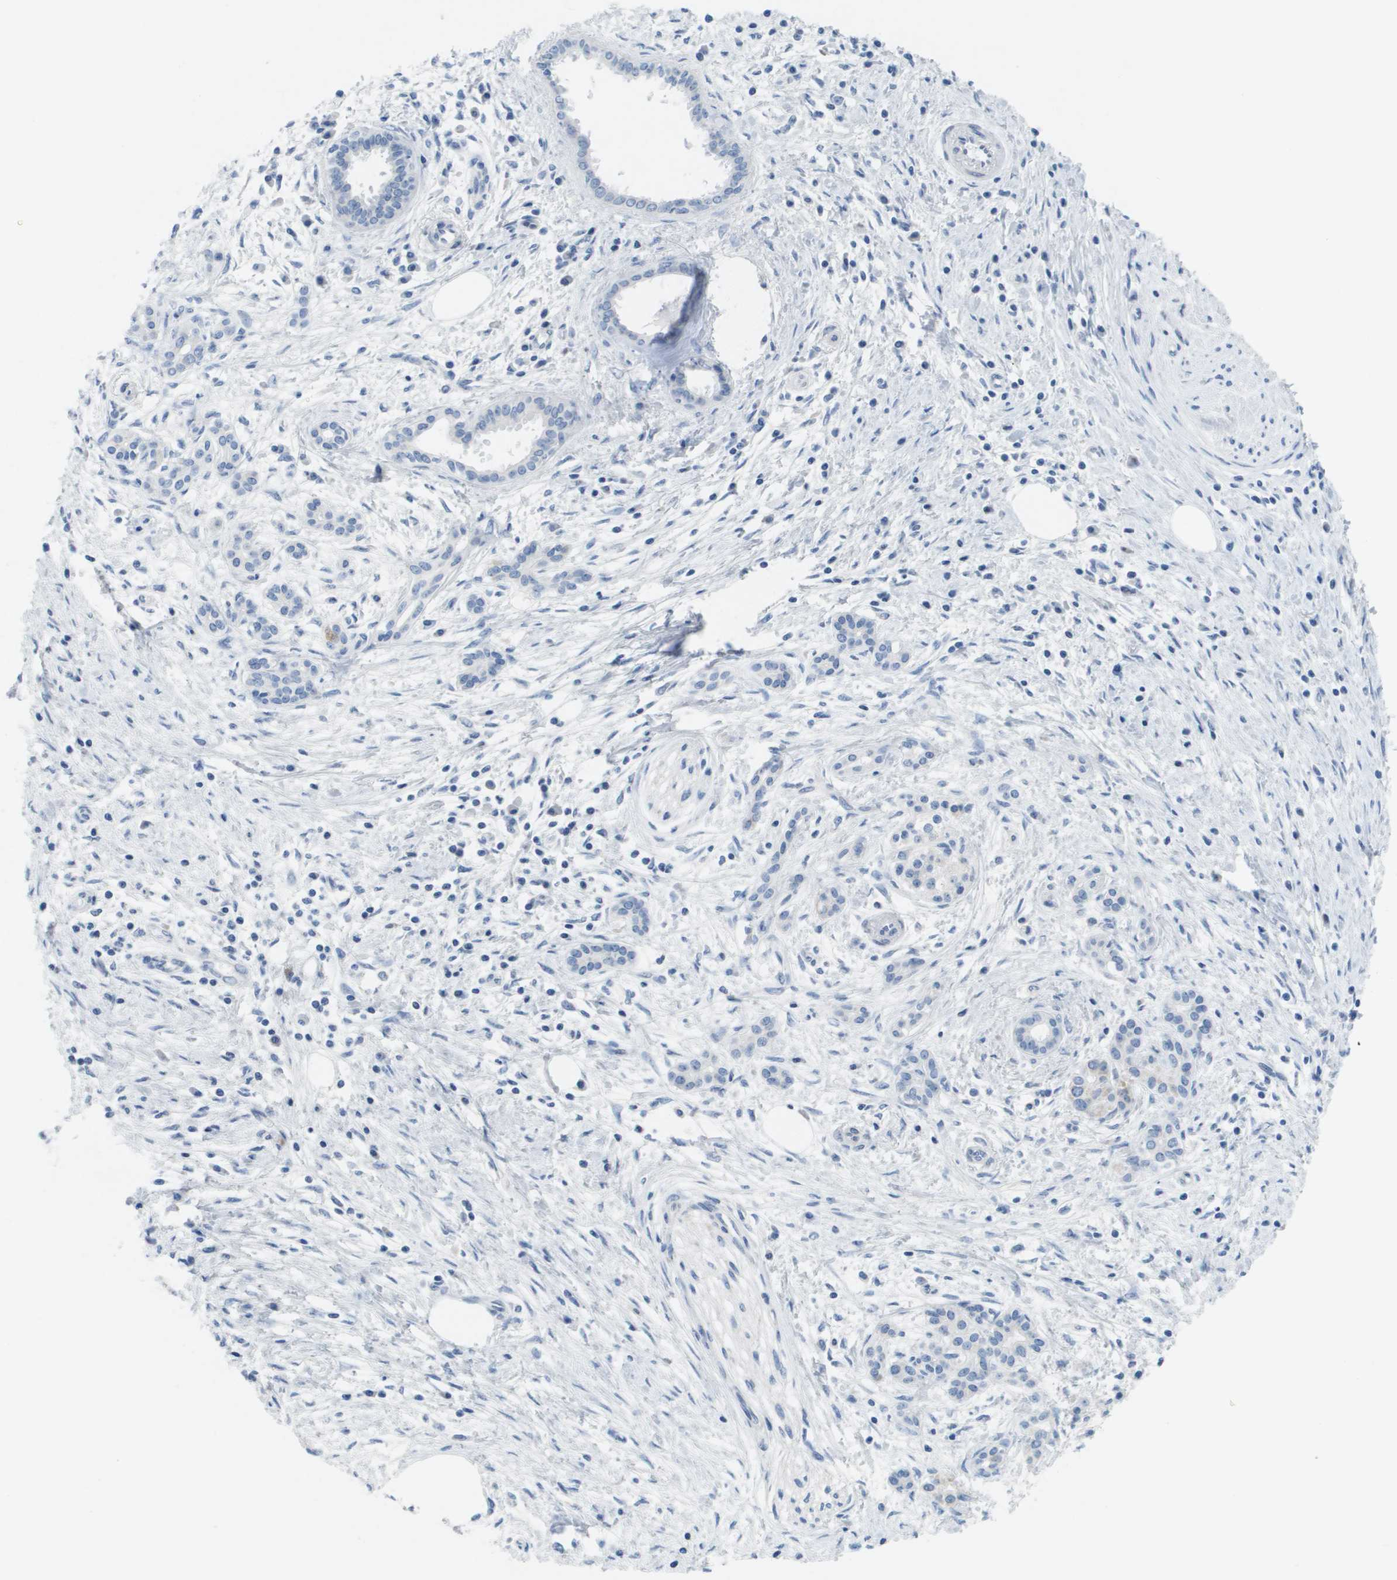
{"staining": {"intensity": "negative", "quantity": "none", "location": "none"}, "tissue": "pancreatic cancer", "cell_type": "Tumor cells", "image_type": "cancer", "snomed": [{"axis": "morphology", "description": "Adenocarcinoma, NOS"}, {"axis": "topography", "description": "Pancreas"}], "caption": "Pancreatic adenocarcinoma was stained to show a protein in brown. There is no significant staining in tumor cells. (DAB (3,3'-diaminobenzidine) IHC with hematoxylin counter stain).", "gene": "TMEM223", "patient": {"sex": "female", "age": 70}}